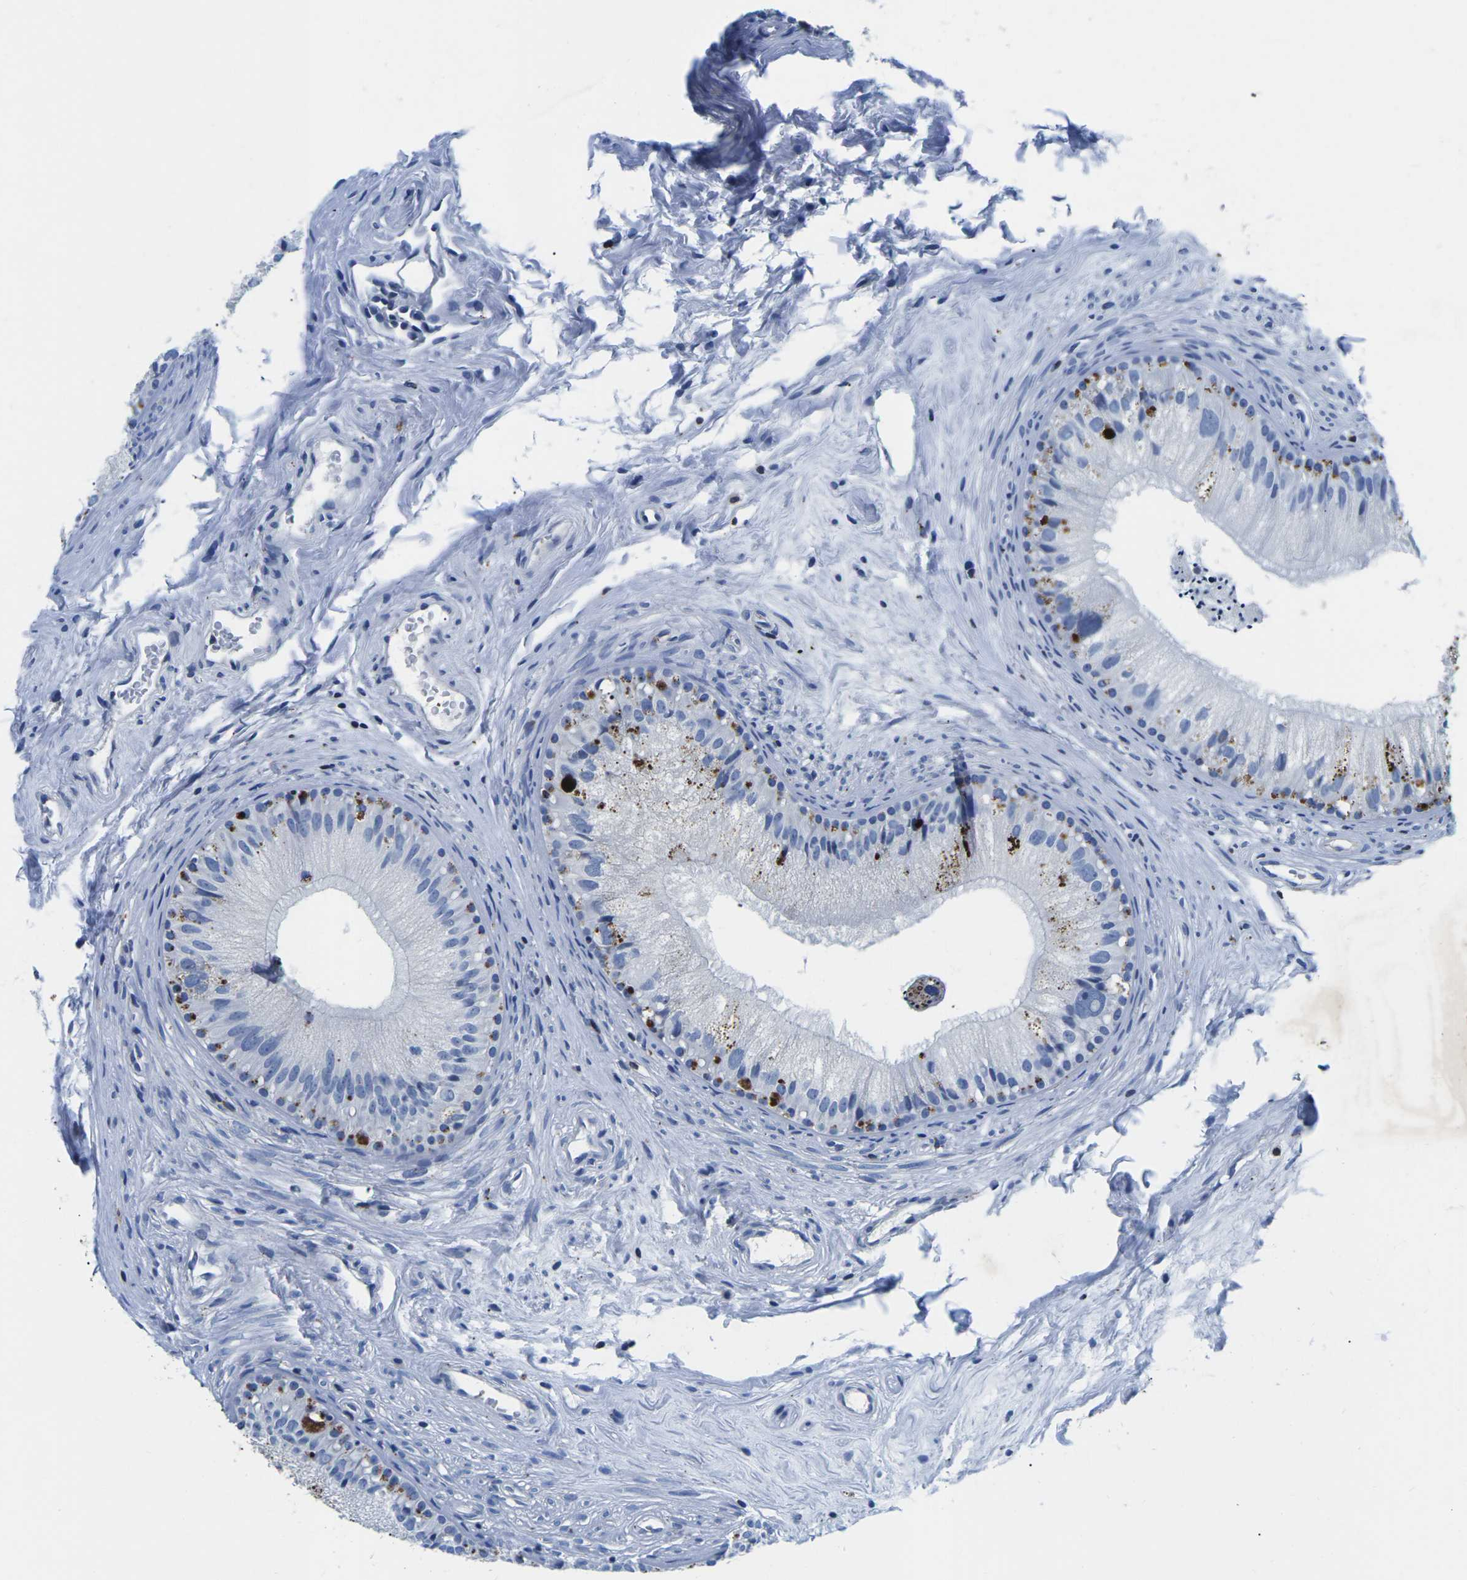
{"staining": {"intensity": "moderate", "quantity": "<25%", "location": "cytoplasmic/membranous"}, "tissue": "epididymis", "cell_type": "Glandular cells", "image_type": "normal", "snomed": [{"axis": "morphology", "description": "Normal tissue, NOS"}, {"axis": "topography", "description": "Epididymis"}], "caption": "The immunohistochemical stain labels moderate cytoplasmic/membranous expression in glandular cells of normal epididymis. The protein of interest is shown in brown color, while the nuclei are stained blue.", "gene": "CTSW", "patient": {"sex": "male", "age": 56}}